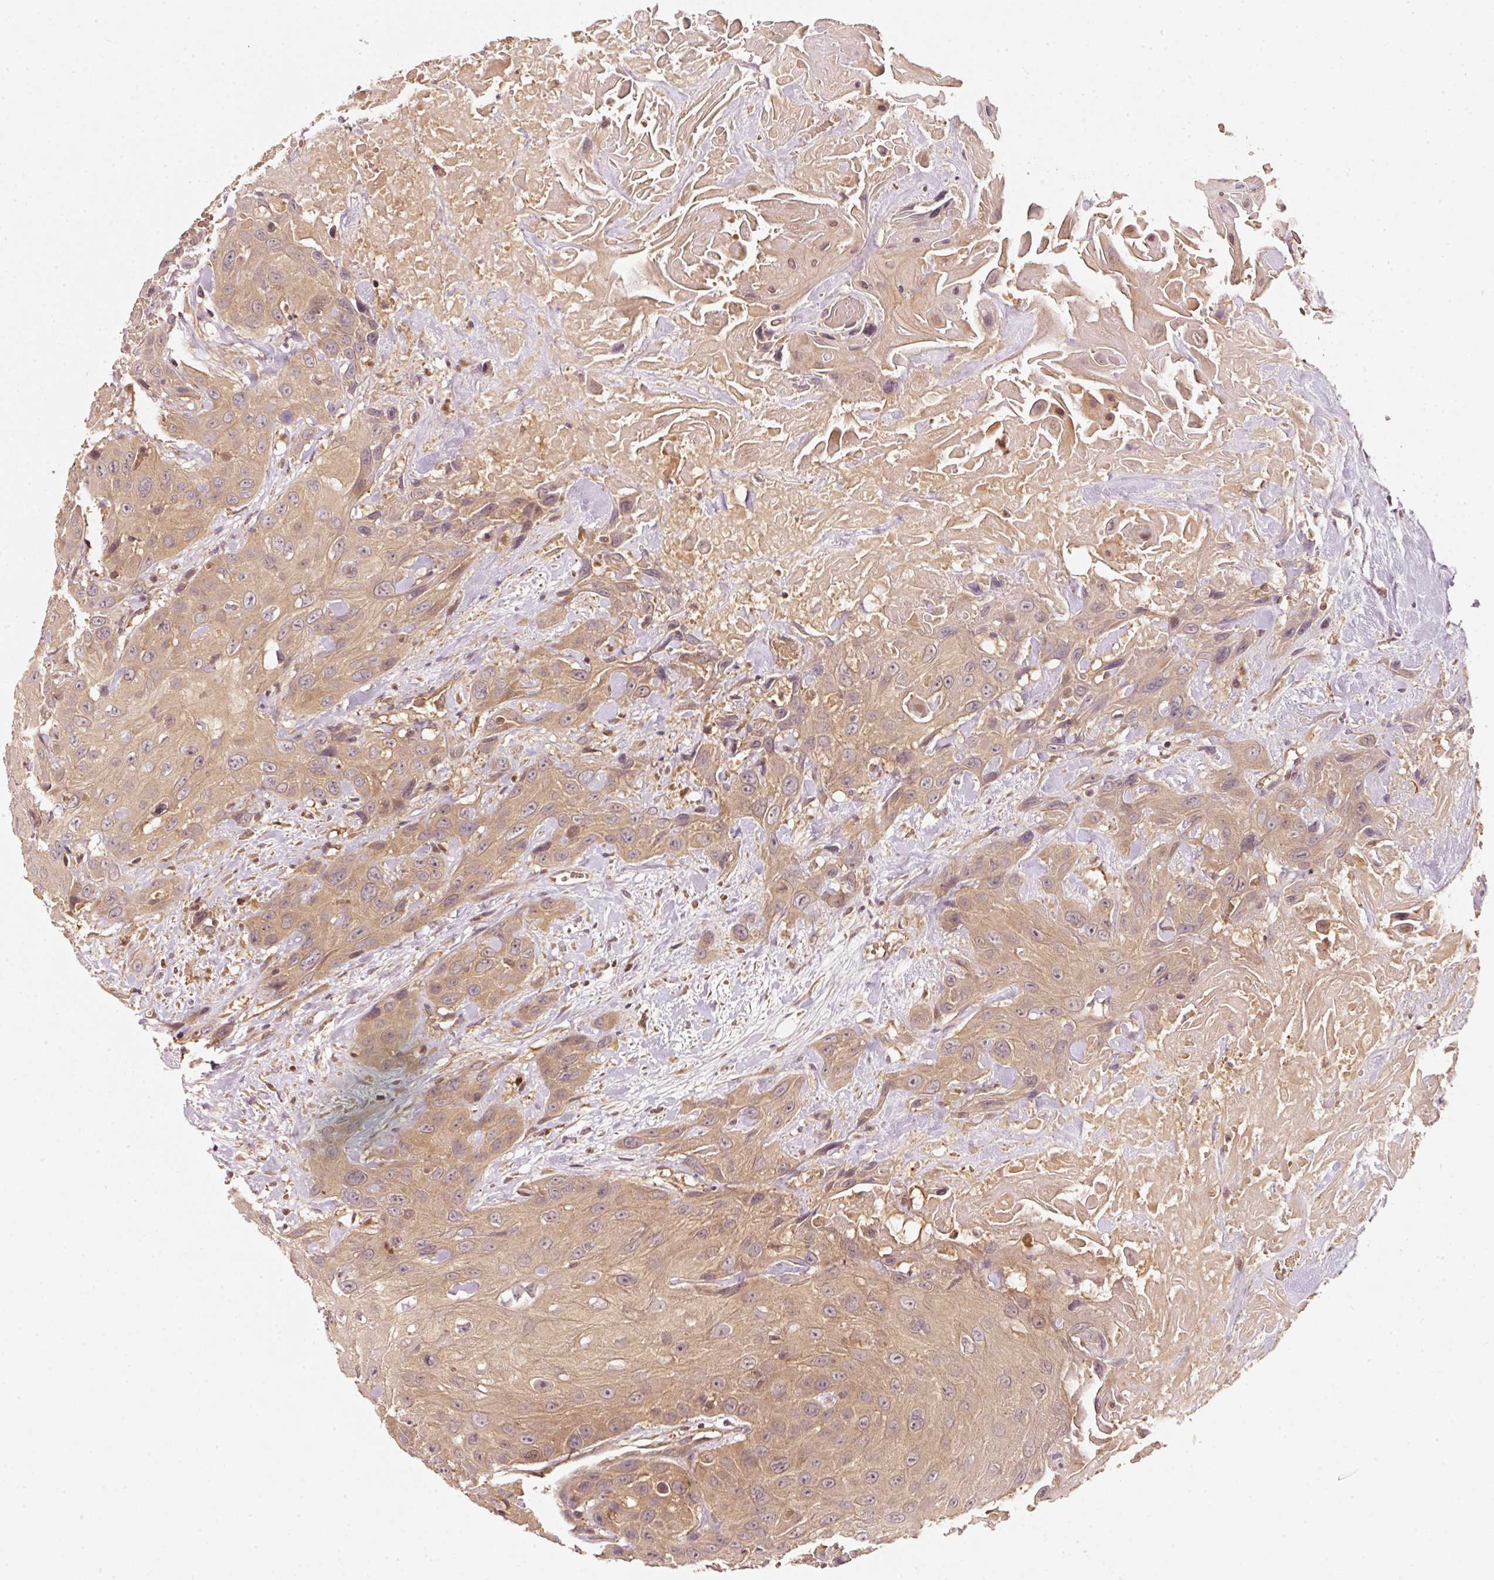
{"staining": {"intensity": "weak", "quantity": ">75%", "location": "cytoplasmic/membranous"}, "tissue": "head and neck cancer", "cell_type": "Tumor cells", "image_type": "cancer", "snomed": [{"axis": "morphology", "description": "Squamous cell carcinoma, NOS"}, {"axis": "topography", "description": "Head-Neck"}], "caption": "Immunohistochemical staining of human squamous cell carcinoma (head and neck) shows weak cytoplasmic/membranous protein staining in approximately >75% of tumor cells.", "gene": "RRAS2", "patient": {"sex": "male", "age": 81}}